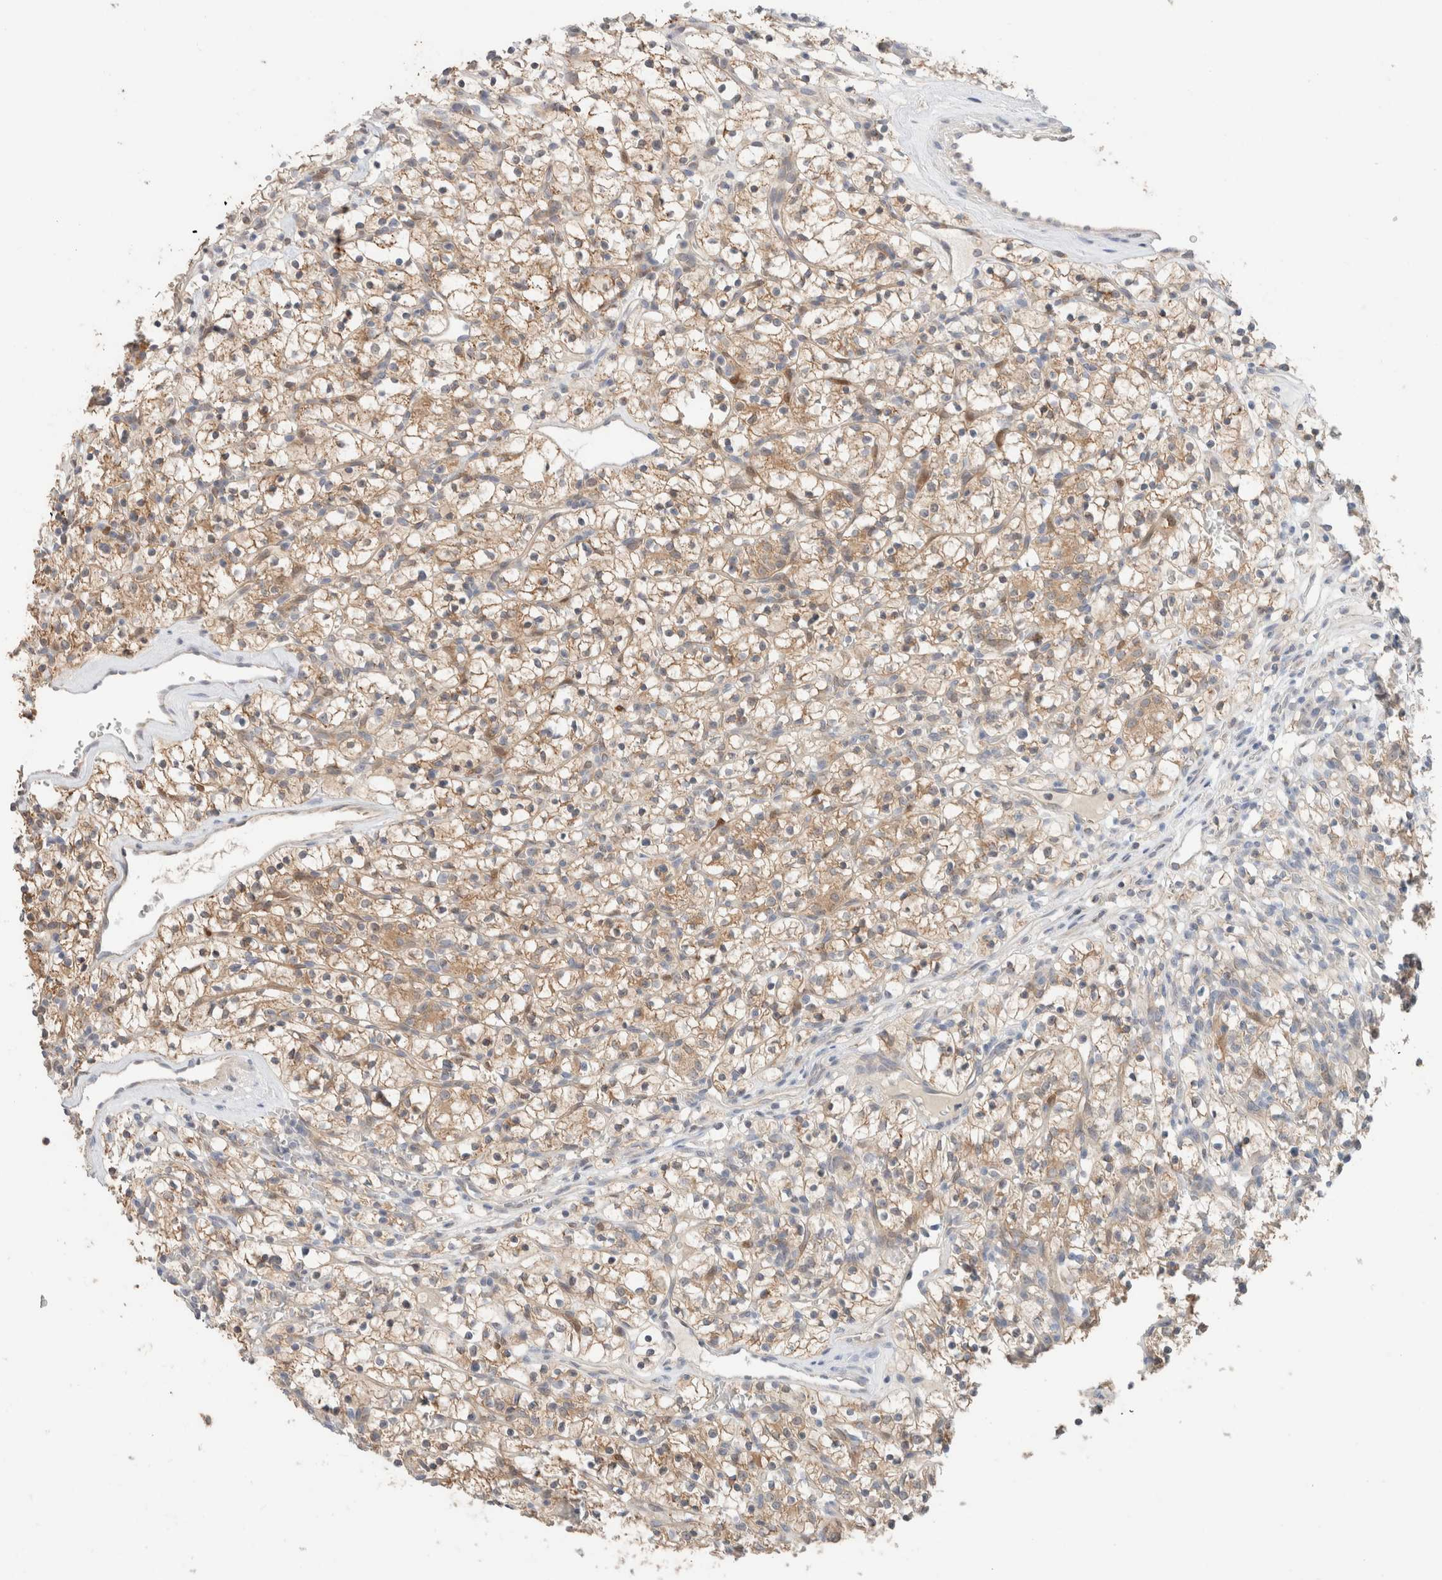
{"staining": {"intensity": "weak", "quantity": ">75%", "location": "cytoplasmic/membranous"}, "tissue": "renal cancer", "cell_type": "Tumor cells", "image_type": "cancer", "snomed": [{"axis": "morphology", "description": "Adenocarcinoma, NOS"}, {"axis": "topography", "description": "Kidney"}], "caption": "High-power microscopy captured an immunohistochemistry (IHC) micrograph of adenocarcinoma (renal), revealing weak cytoplasmic/membranous positivity in approximately >75% of tumor cells.", "gene": "CA13", "patient": {"sex": "female", "age": 57}}